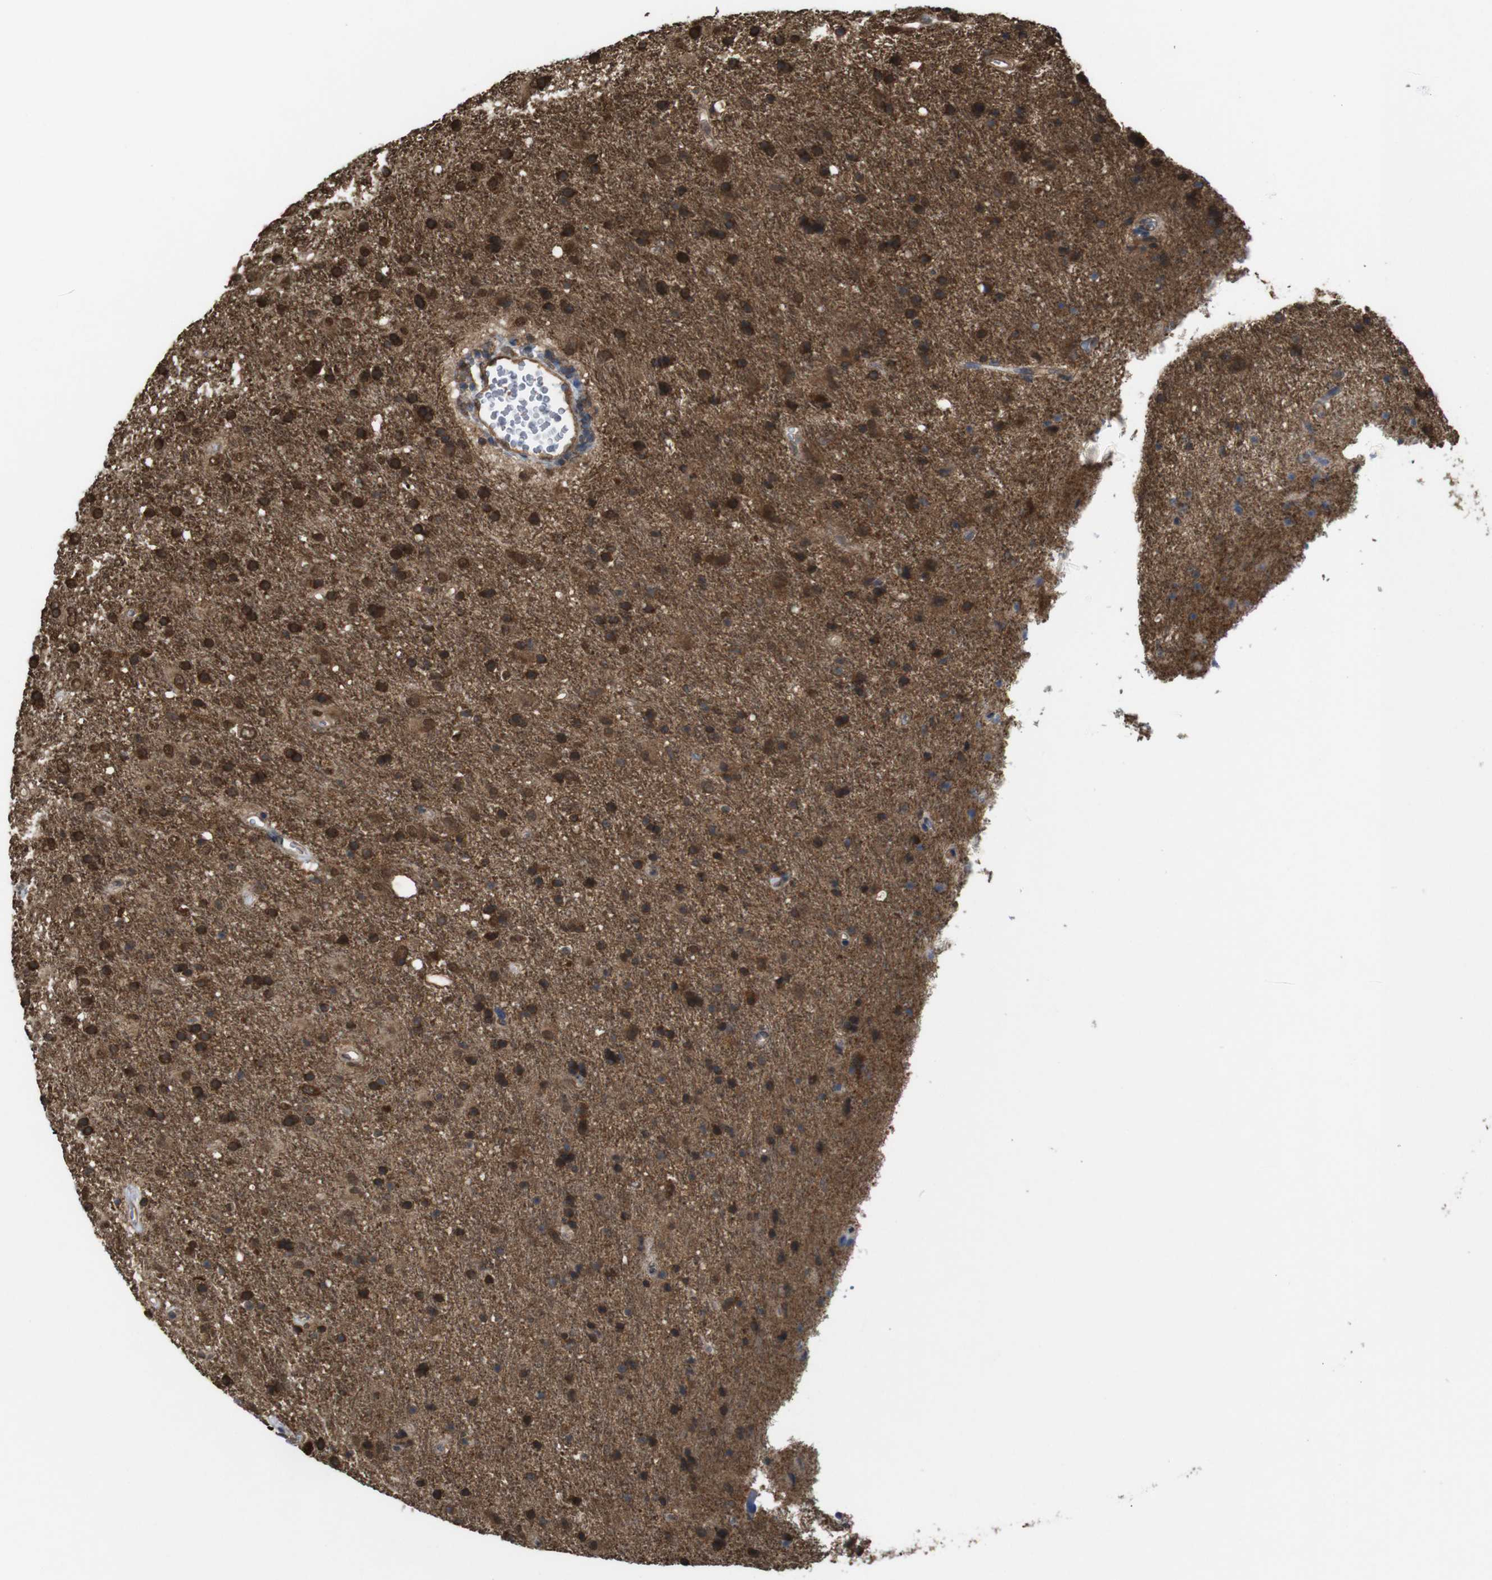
{"staining": {"intensity": "strong", "quantity": ">75%", "location": "cytoplasmic/membranous"}, "tissue": "glioma", "cell_type": "Tumor cells", "image_type": "cancer", "snomed": [{"axis": "morphology", "description": "Glioma, malignant, Low grade"}, {"axis": "topography", "description": "Brain"}], "caption": "About >75% of tumor cells in glioma reveal strong cytoplasmic/membranous protein positivity as visualized by brown immunohistochemical staining.", "gene": "YWHAG", "patient": {"sex": "male", "age": 77}}